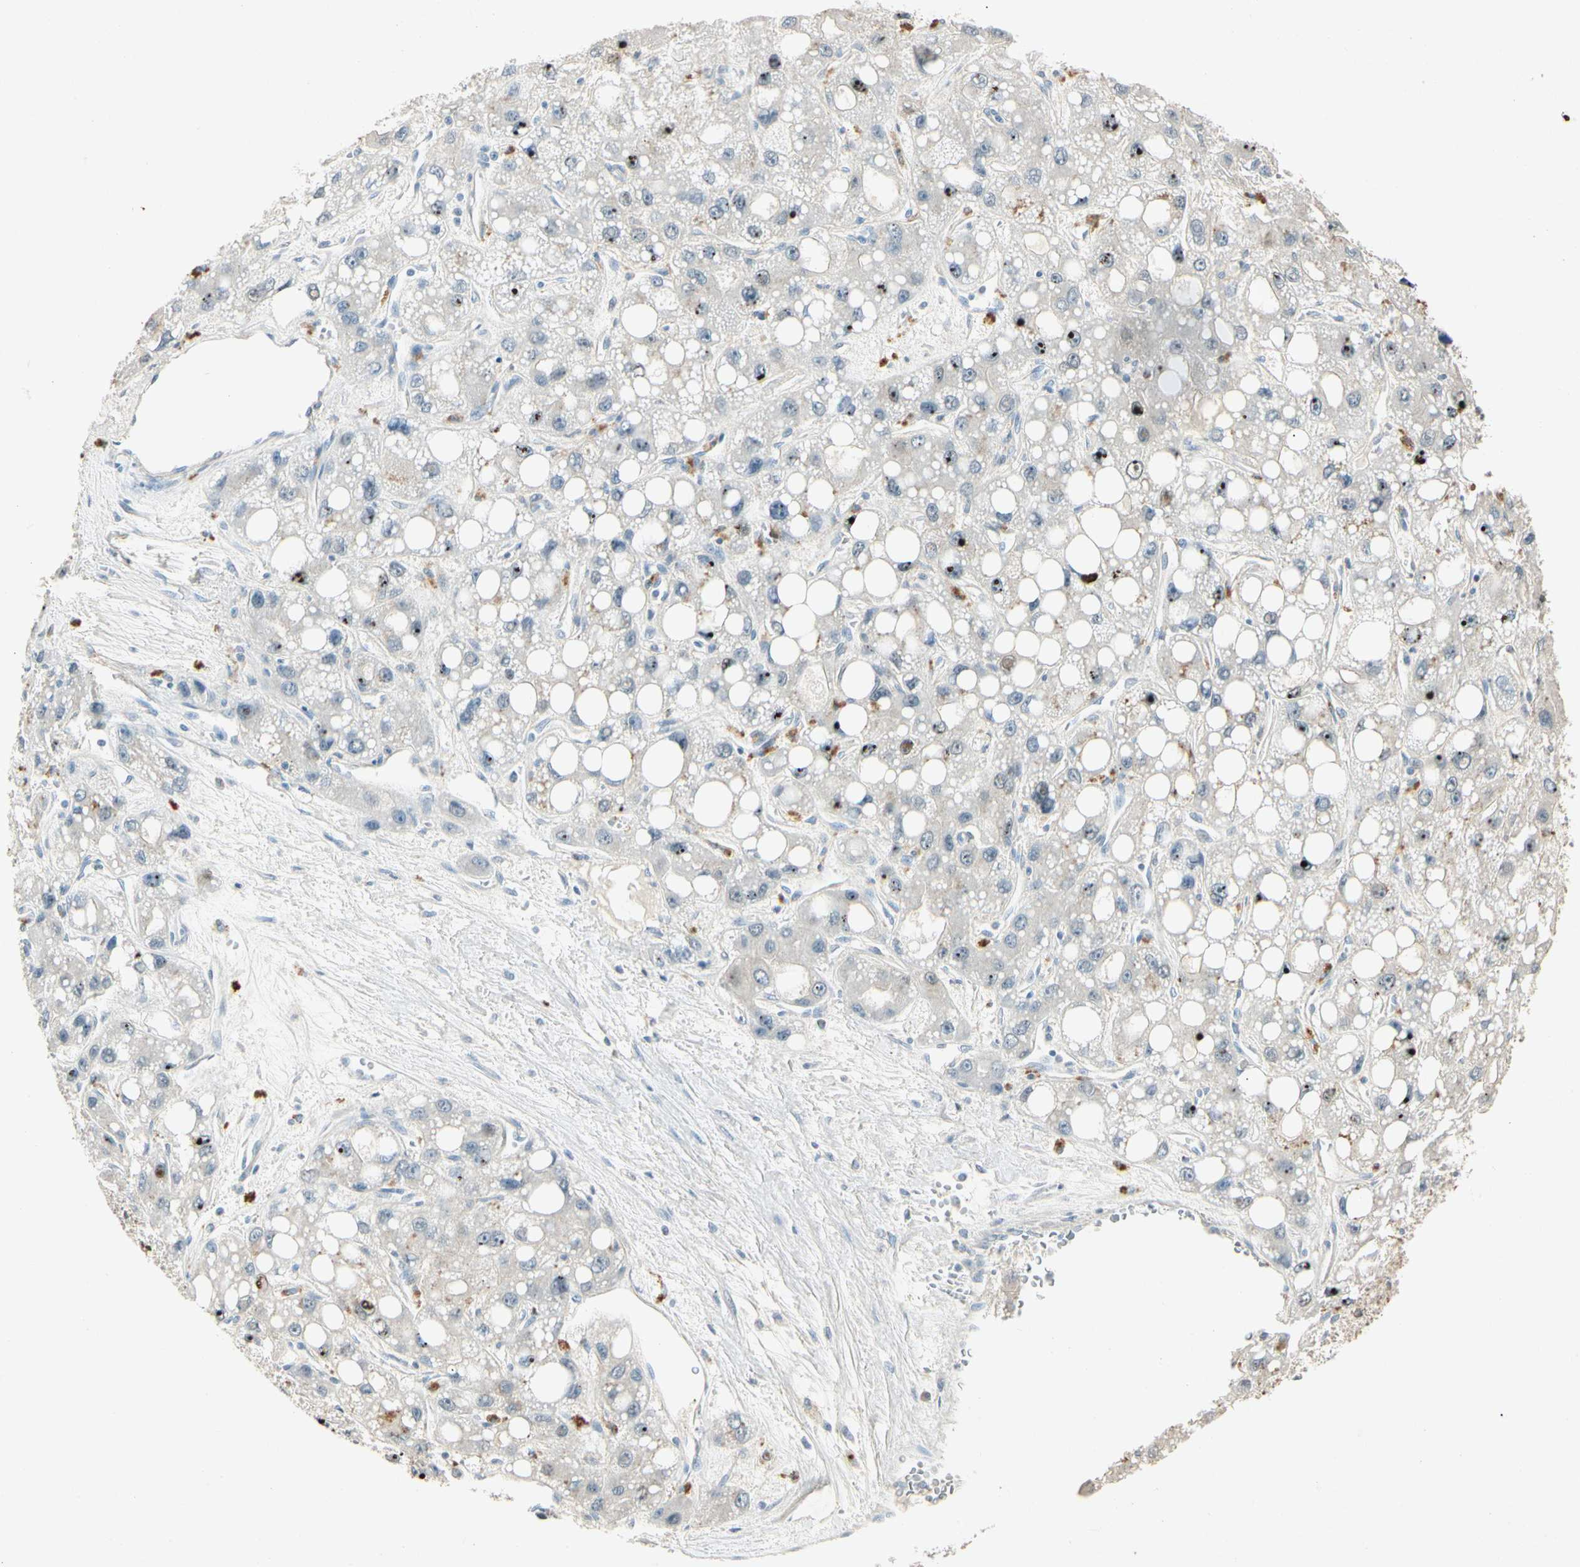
{"staining": {"intensity": "negative", "quantity": "none", "location": "none"}, "tissue": "liver cancer", "cell_type": "Tumor cells", "image_type": "cancer", "snomed": [{"axis": "morphology", "description": "Carcinoma, Hepatocellular, NOS"}, {"axis": "topography", "description": "Liver"}], "caption": "Immunohistochemistry (IHC) of human liver cancer (hepatocellular carcinoma) exhibits no positivity in tumor cells.", "gene": "HSPA1B", "patient": {"sex": "male", "age": 55}}